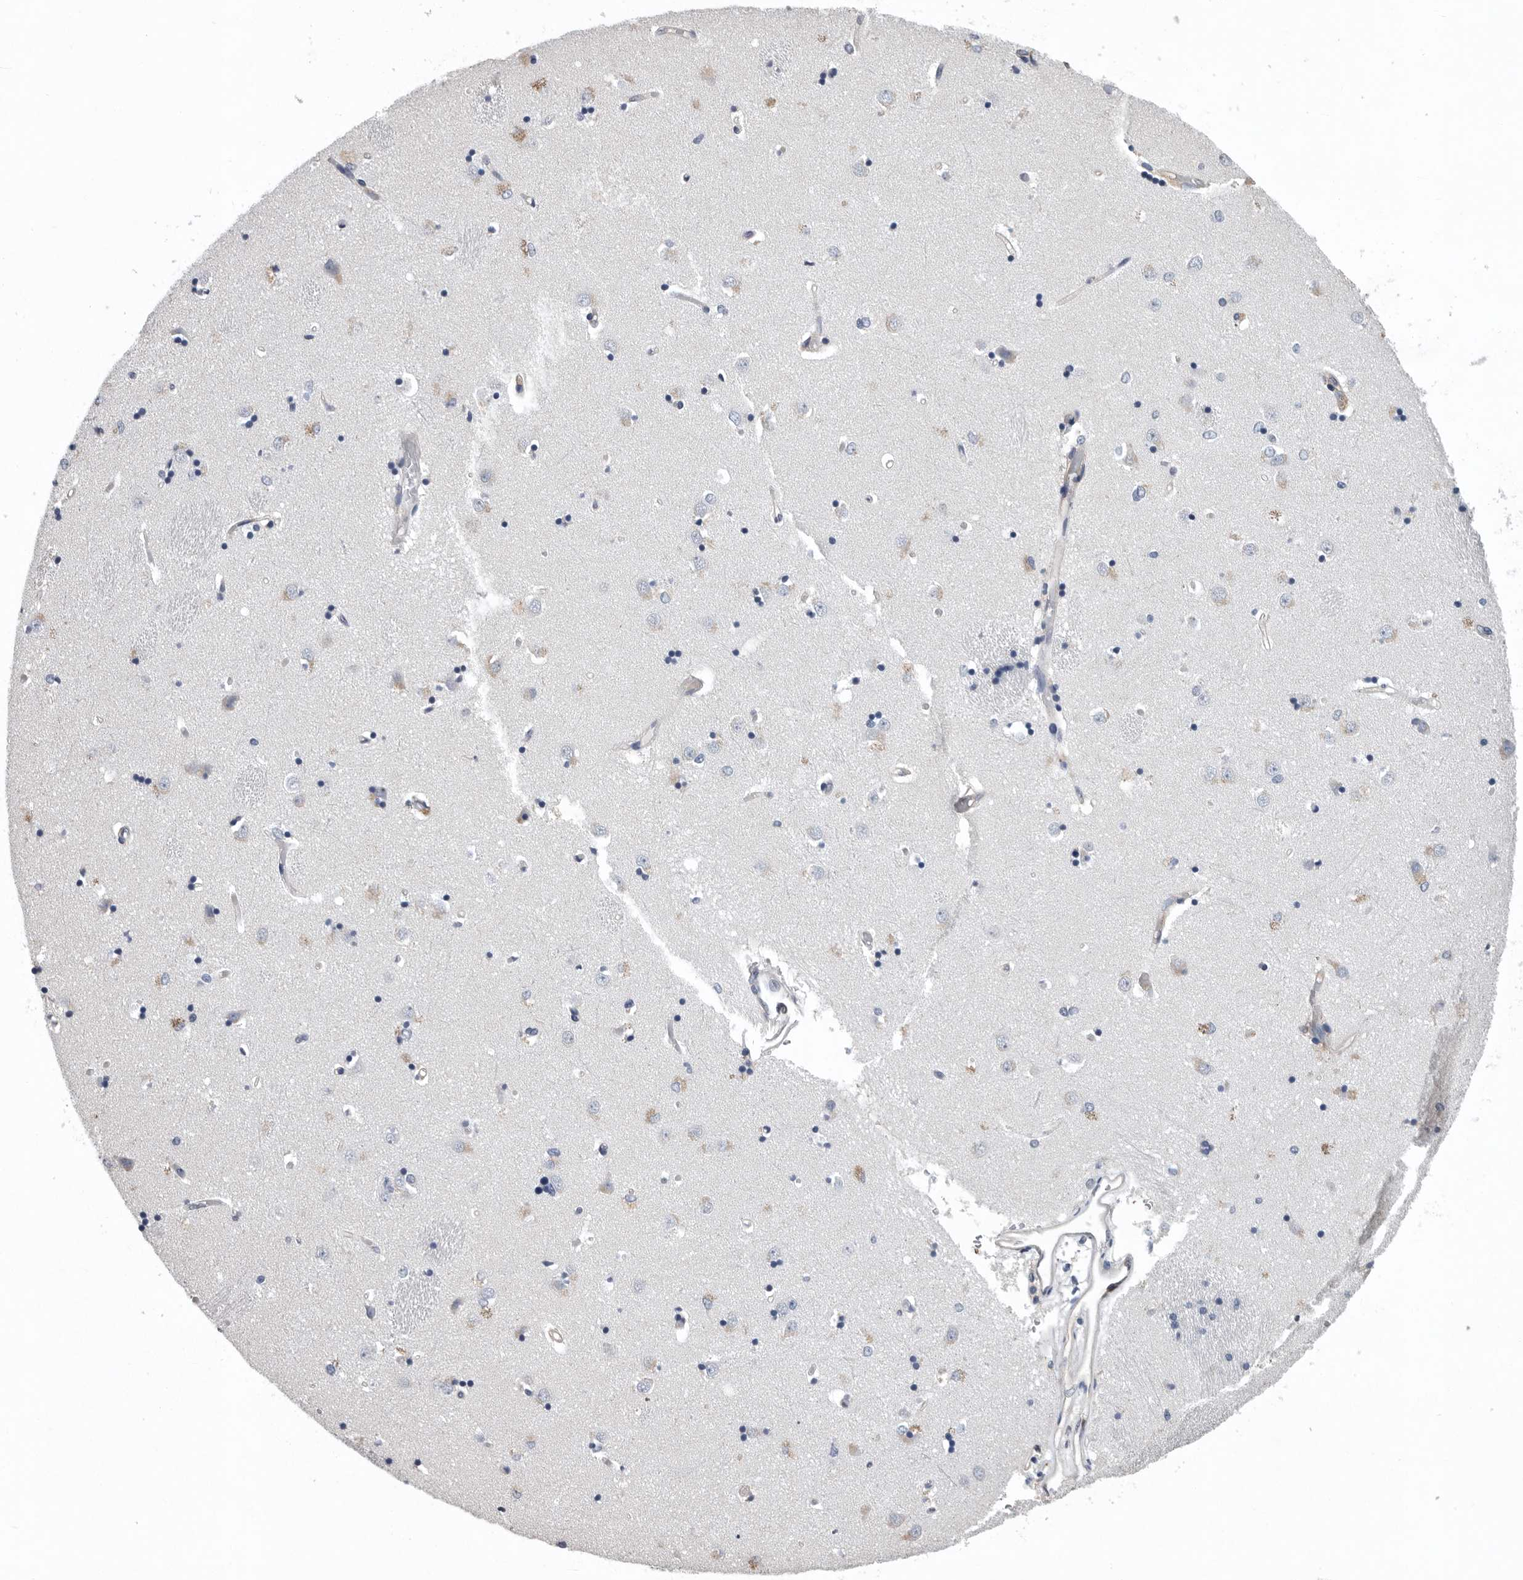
{"staining": {"intensity": "negative", "quantity": "none", "location": "none"}, "tissue": "caudate", "cell_type": "Glial cells", "image_type": "normal", "snomed": [{"axis": "morphology", "description": "Normal tissue, NOS"}, {"axis": "topography", "description": "Lateral ventricle wall"}], "caption": "Immunohistochemical staining of benign human caudate shows no significant positivity in glial cells. Brightfield microscopy of immunohistochemistry (IHC) stained with DAB (3,3'-diaminobenzidine) (brown) and hematoxylin (blue), captured at high magnification.", "gene": "PDCD4", "patient": {"sex": "male", "age": 45}}